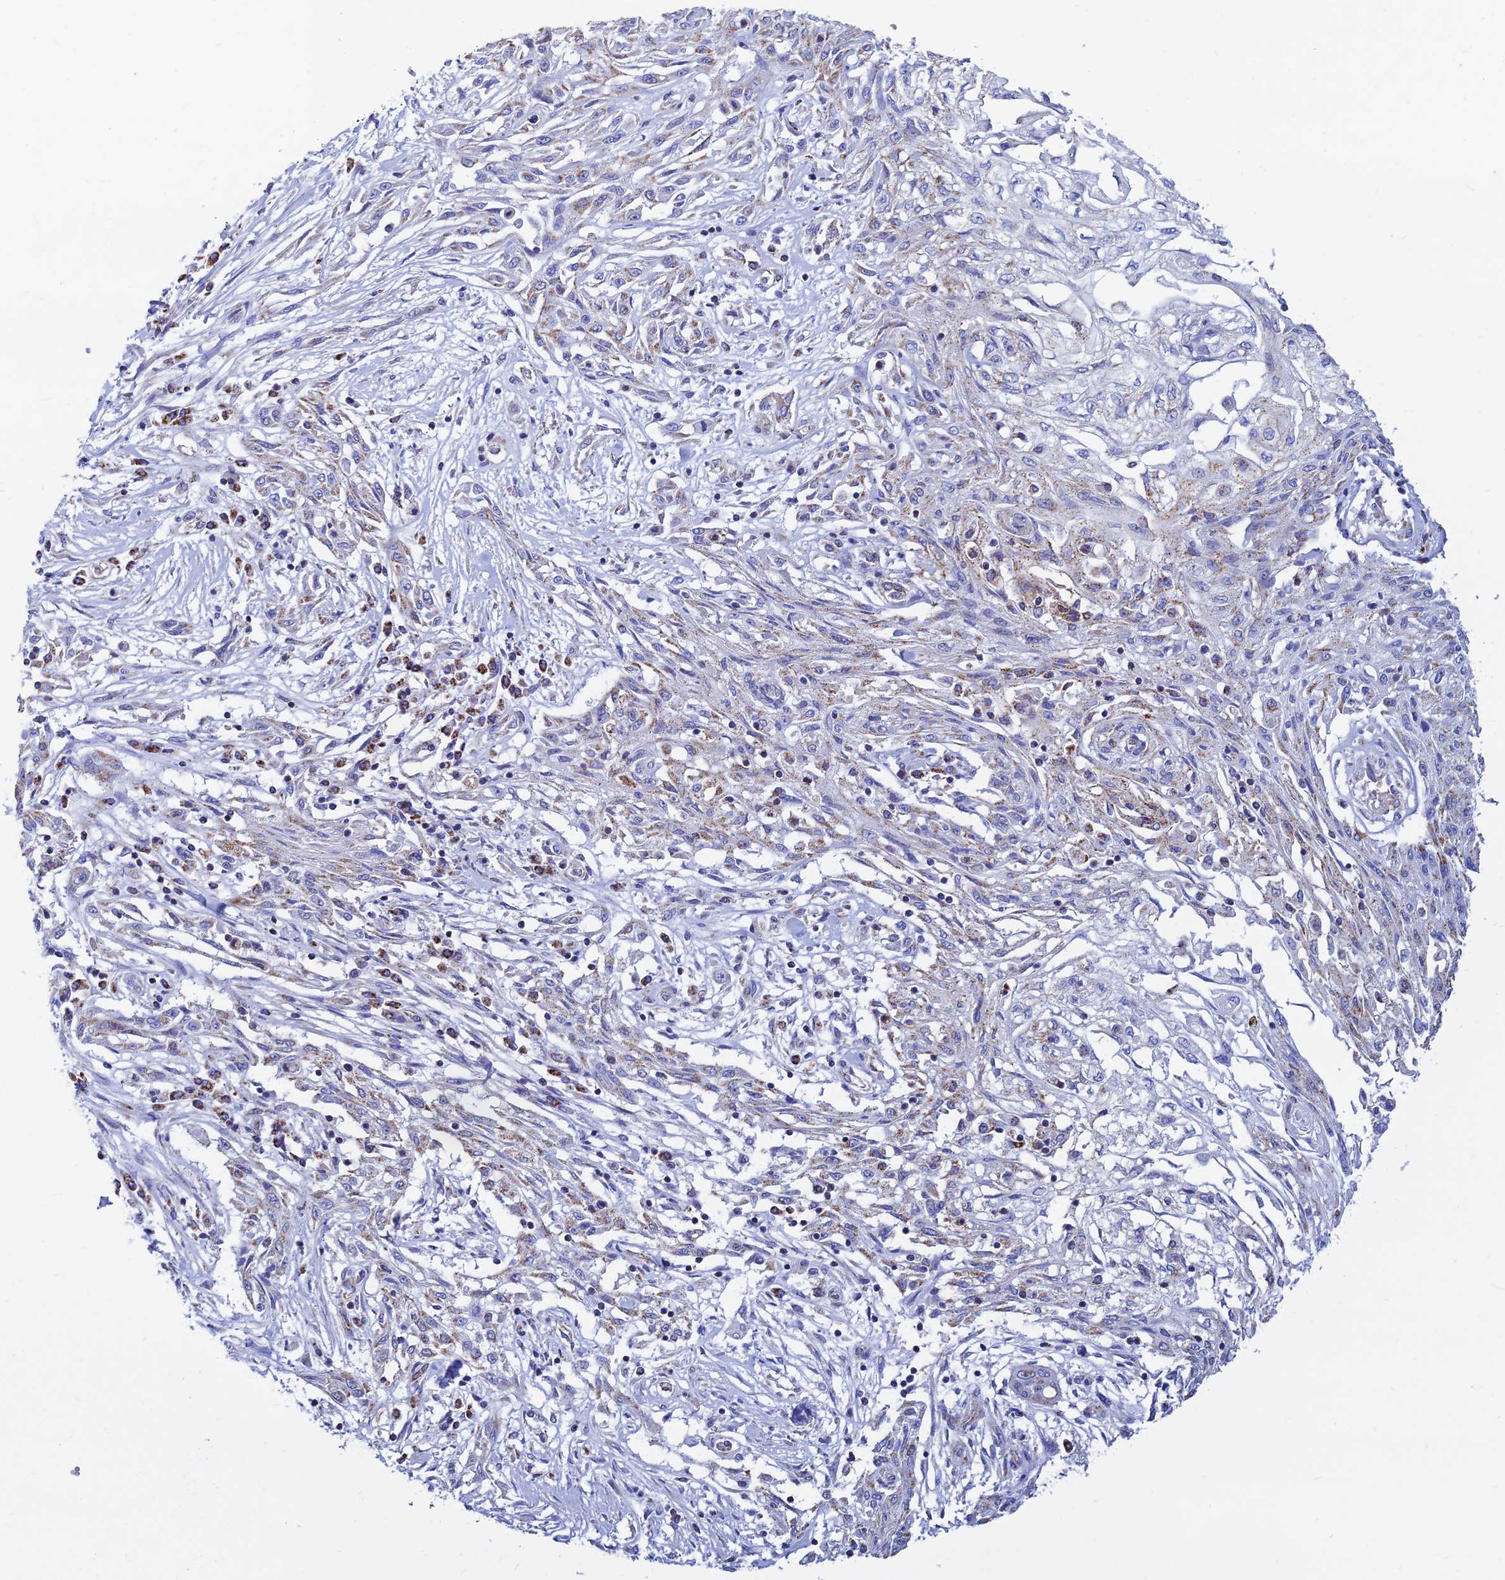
{"staining": {"intensity": "weak", "quantity": "25%-75%", "location": "cytoplasmic/membranous"}, "tissue": "skin cancer", "cell_type": "Tumor cells", "image_type": "cancer", "snomed": [{"axis": "morphology", "description": "Squamous cell carcinoma, NOS"}, {"axis": "morphology", "description": "Squamous cell carcinoma, metastatic, NOS"}, {"axis": "topography", "description": "Skin"}, {"axis": "topography", "description": "Lymph node"}], "caption": "Tumor cells reveal weak cytoplasmic/membranous expression in approximately 25%-75% of cells in squamous cell carcinoma (skin).", "gene": "MGST1", "patient": {"sex": "male", "age": 75}}